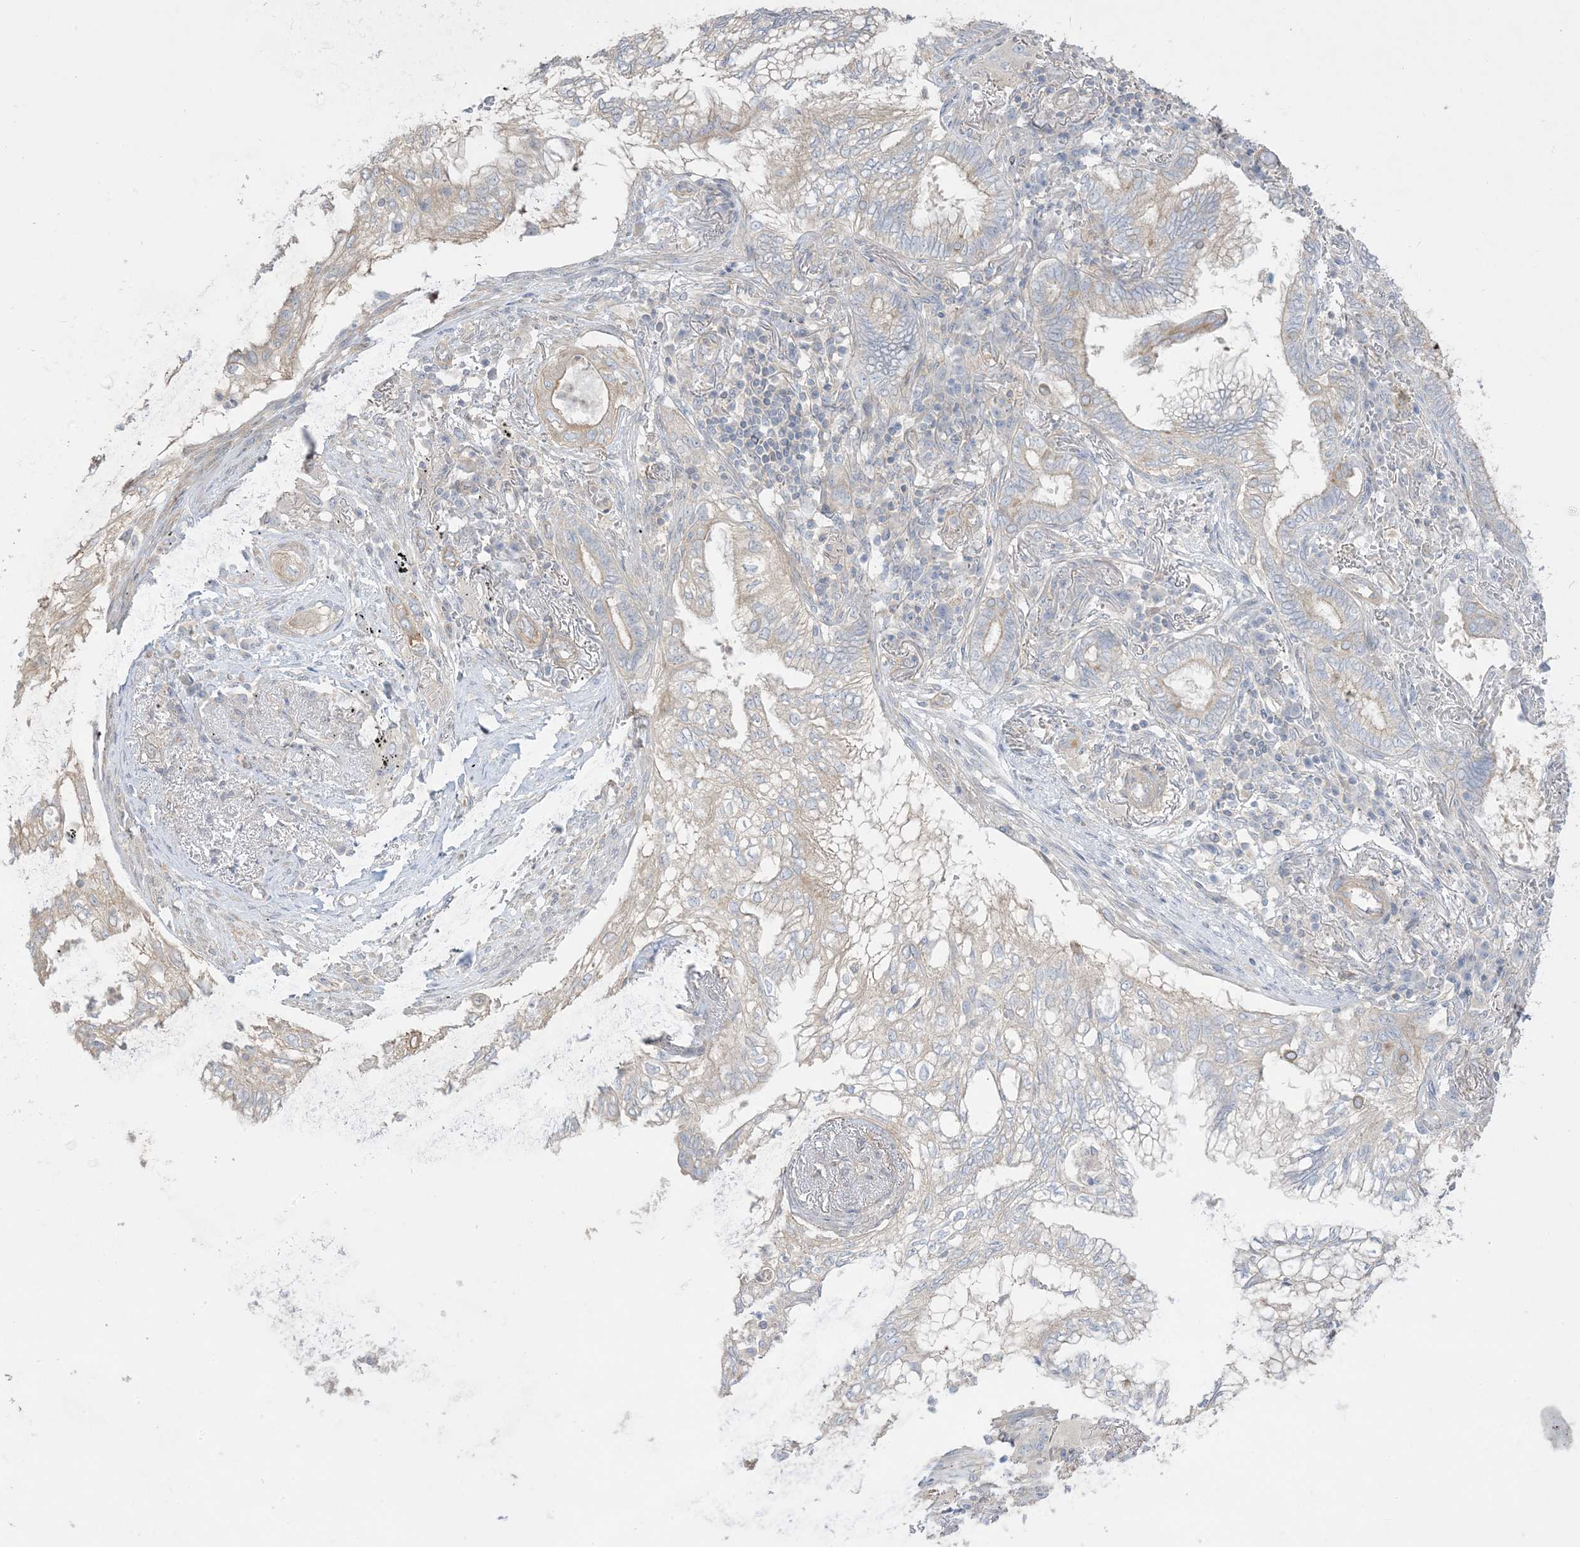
{"staining": {"intensity": "weak", "quantity": "25%-75%", "location": "cytoplasmic/membranous"}, "tissue": "lung cancer", "cell_type": "Tumor cells", "image_type": "cancer", "snomed": [{"axis": "morphology", "description": "Adenocarcinoma, NOS"}, {"axis": "topography", "description": "Lung"}], "caption": "Adenocarcinoma (lung) stained with a protein marker reveals weak staining in tumor cells.", "gene": "ARHGEF9", "patient": {"sex": "female", "age": 70}}